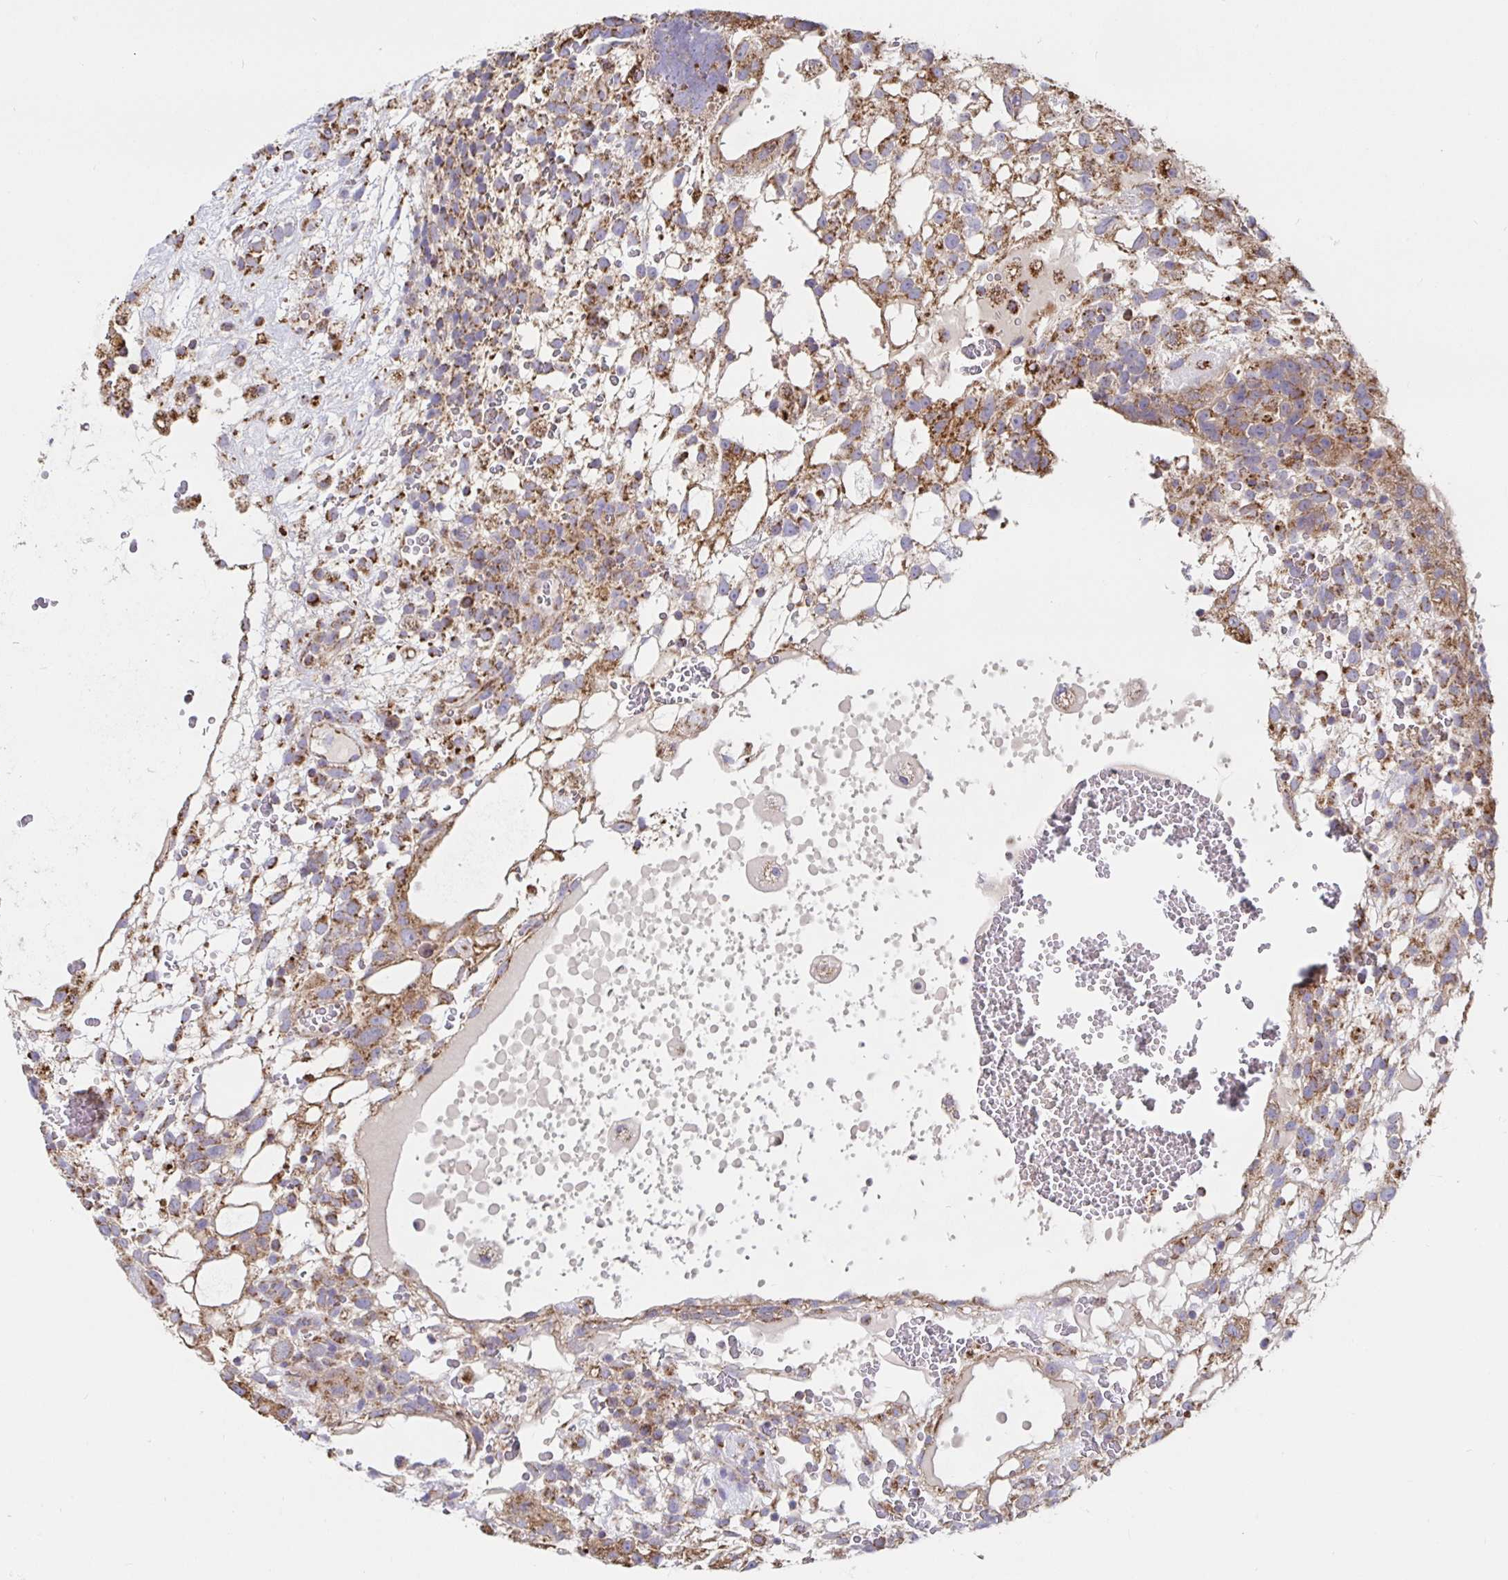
{"staining": {"intensity": "moderate", "quantity": ">75%", "location": "cytoplasmic/membranous"}, "tissue": "testis cancer", "cell_type": "Tumor cells", "image_type": "cancer", "snomed": [{"axis": "morphology", "description": "Normal tissue, NOS"}, {"axis": "morphology", "description": "Carcinoma, Embryonal, NOS"}, {"axis": "topography", "description": "Testis"}], "caption": "The immunohistochemical stain shows moderate cytoplasmic/membranous positivity in tumor cells of embryonal carcinoma (testis) tissue.", "gene": "PRDX3", "patient": {"sex": "male", "age": 32}}